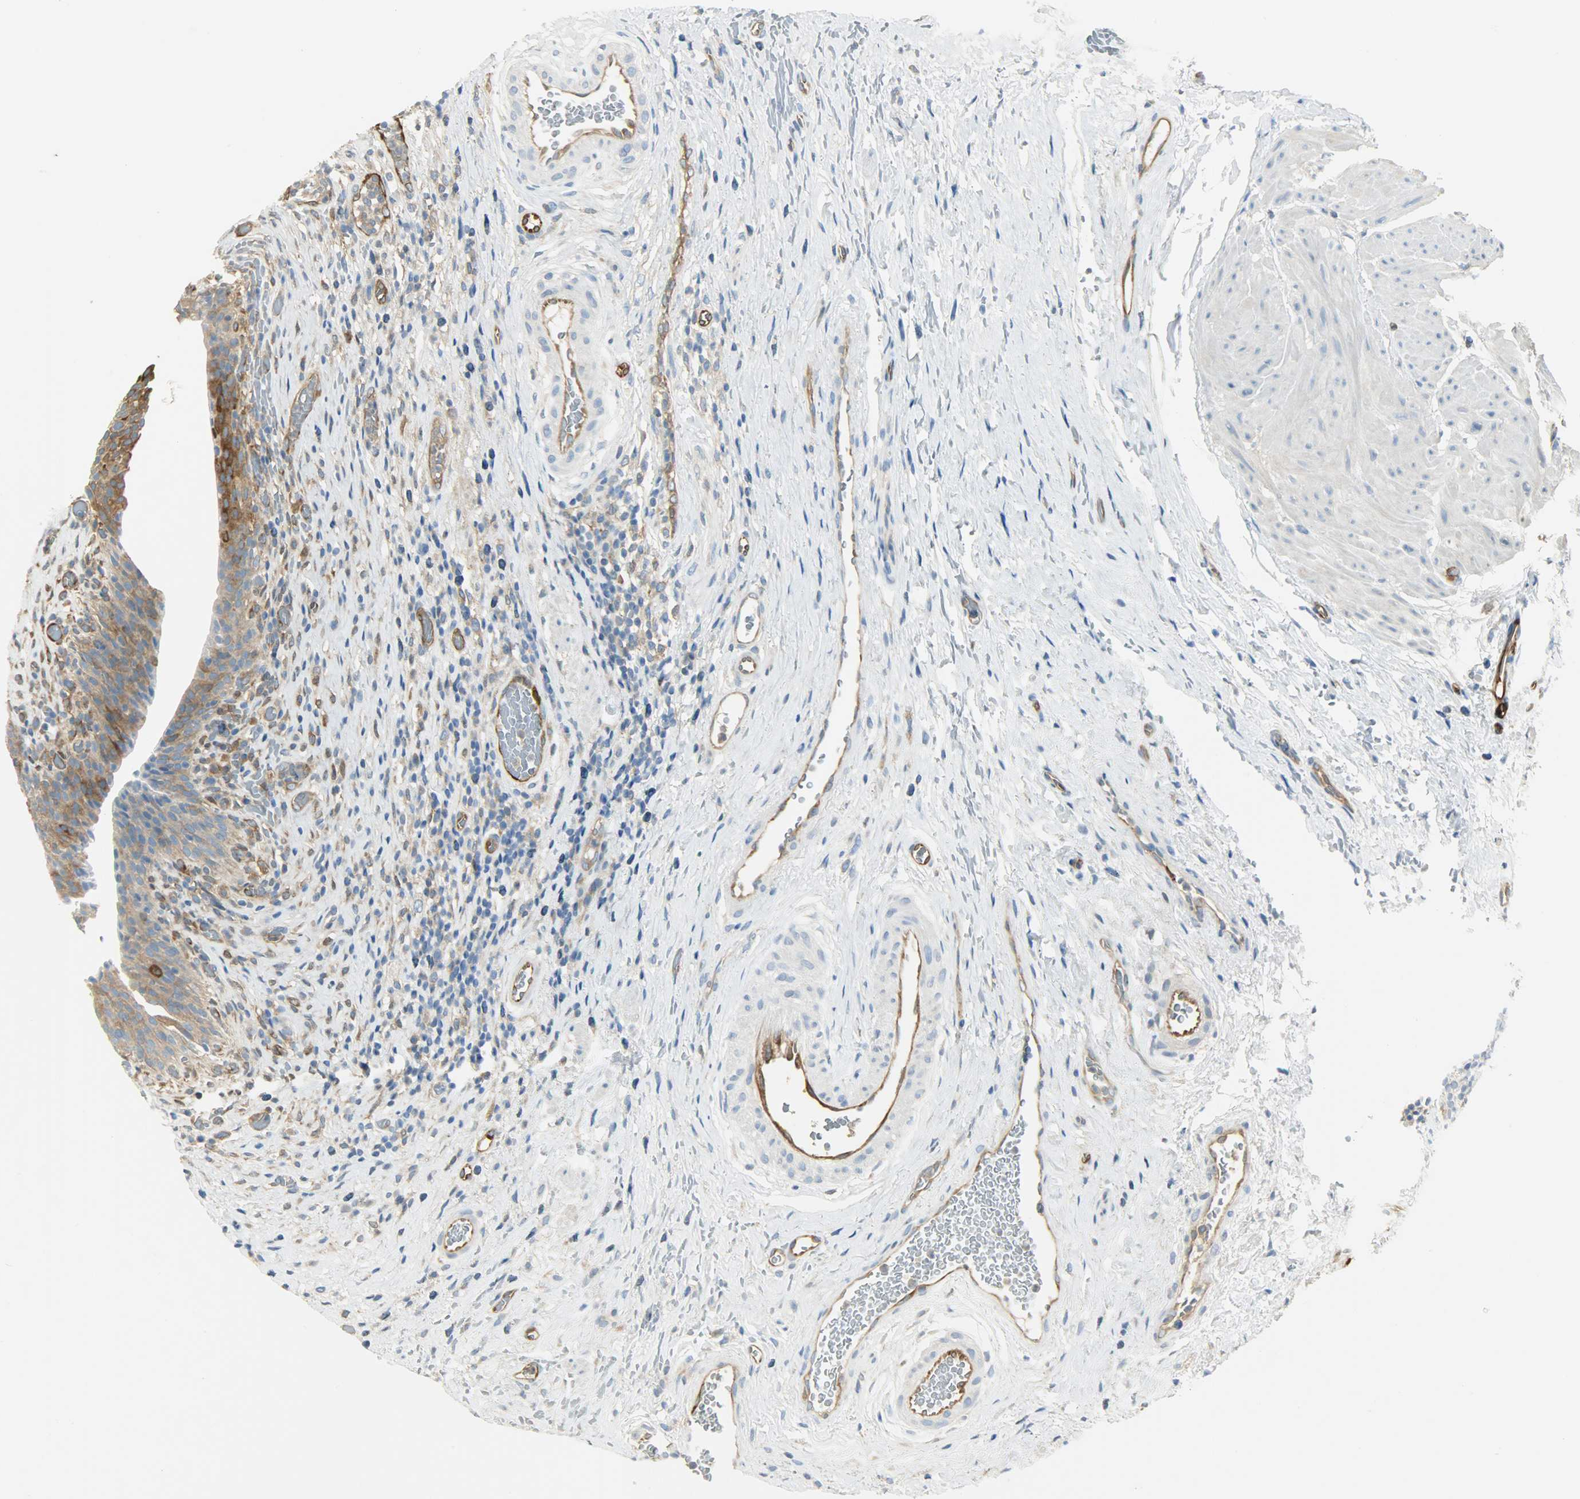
{"staining": {"intensity": "moderate", "quantity": ">75%", "location": "cytoplasmic/membranous"}, "tissue": "urinary bladder", "cell_type": "Urothelial cells", "image_type": "normal", "snomed": [{"axis": "morphology", "description": "Normal tissue, NOS"}, {"axis": "morphology", "description": "Urothelial carcinoma, High grade"}, {"axis": "topography", "description": "Urinary bladder"}], "caption": "Protein staining of unremarkable urinary bladder demonstrates moderate cytoplasmic/membranous staining in about >75% of urothelial cells.", "gene": "WARS1", "patient": {"sex": "male", "age": 51}}